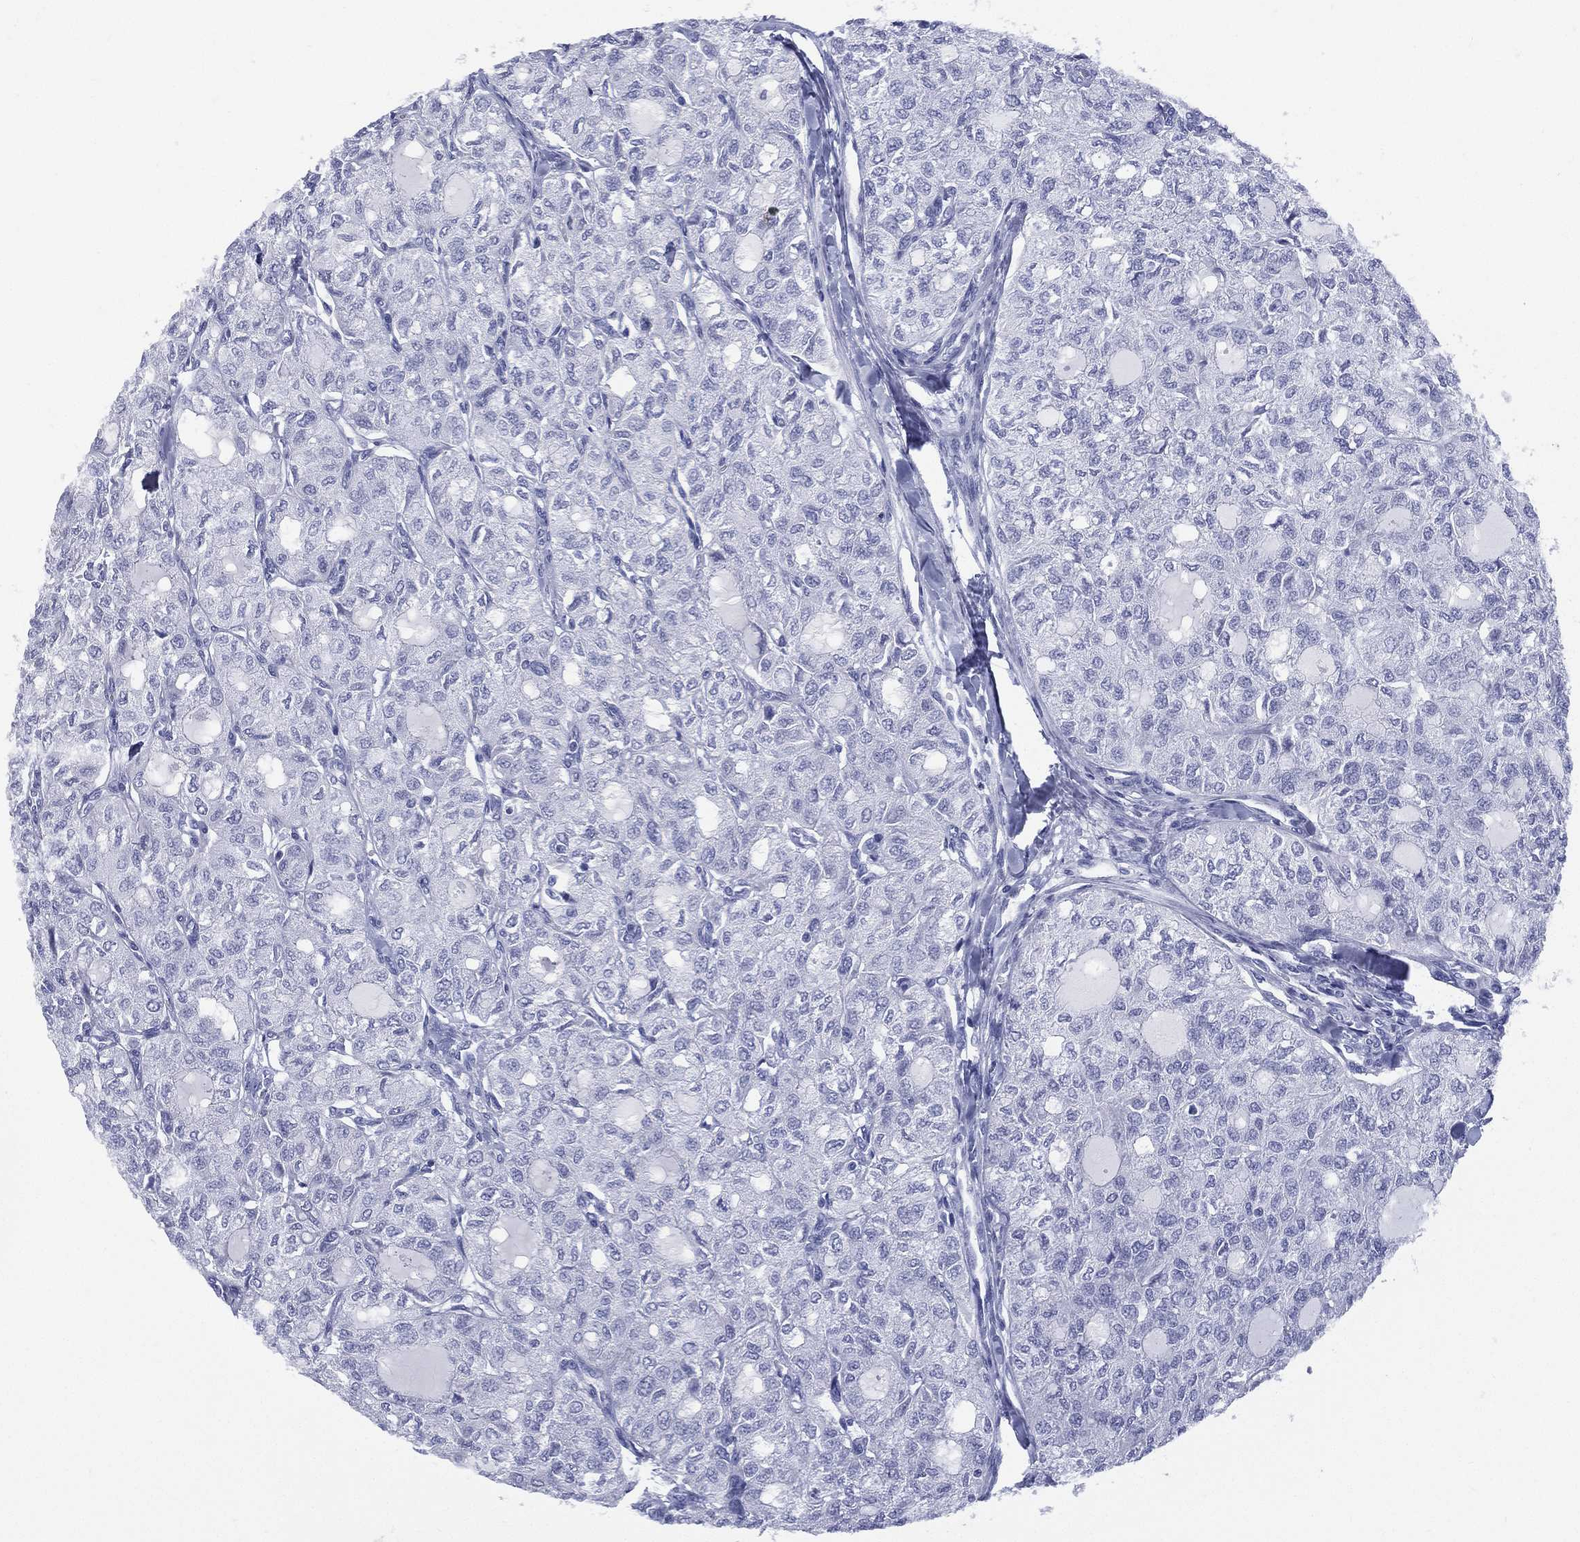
{"staining": {"intensity": "negative", "quantity": "none", "location": "none"}, "tissue": "thyroid cancer", "cell_type": "Tumor cells", "image_type": "cancer", "snomed": [{"axis": "morphology", "description": "Follicular adenoma carcinoma, NOS"}, {"axis": "topography", "description": "Thyroid gland"}], "caption": "Tumor cells are negative for protein expression in human thyroid cancer. (DAB (3,3'-diaminobenzidine) immunohistochemistry (IHC) with hematoxylin counter stain).", "gene": "ETNPPL", "patient": {"sex": "male", "age": 75}}